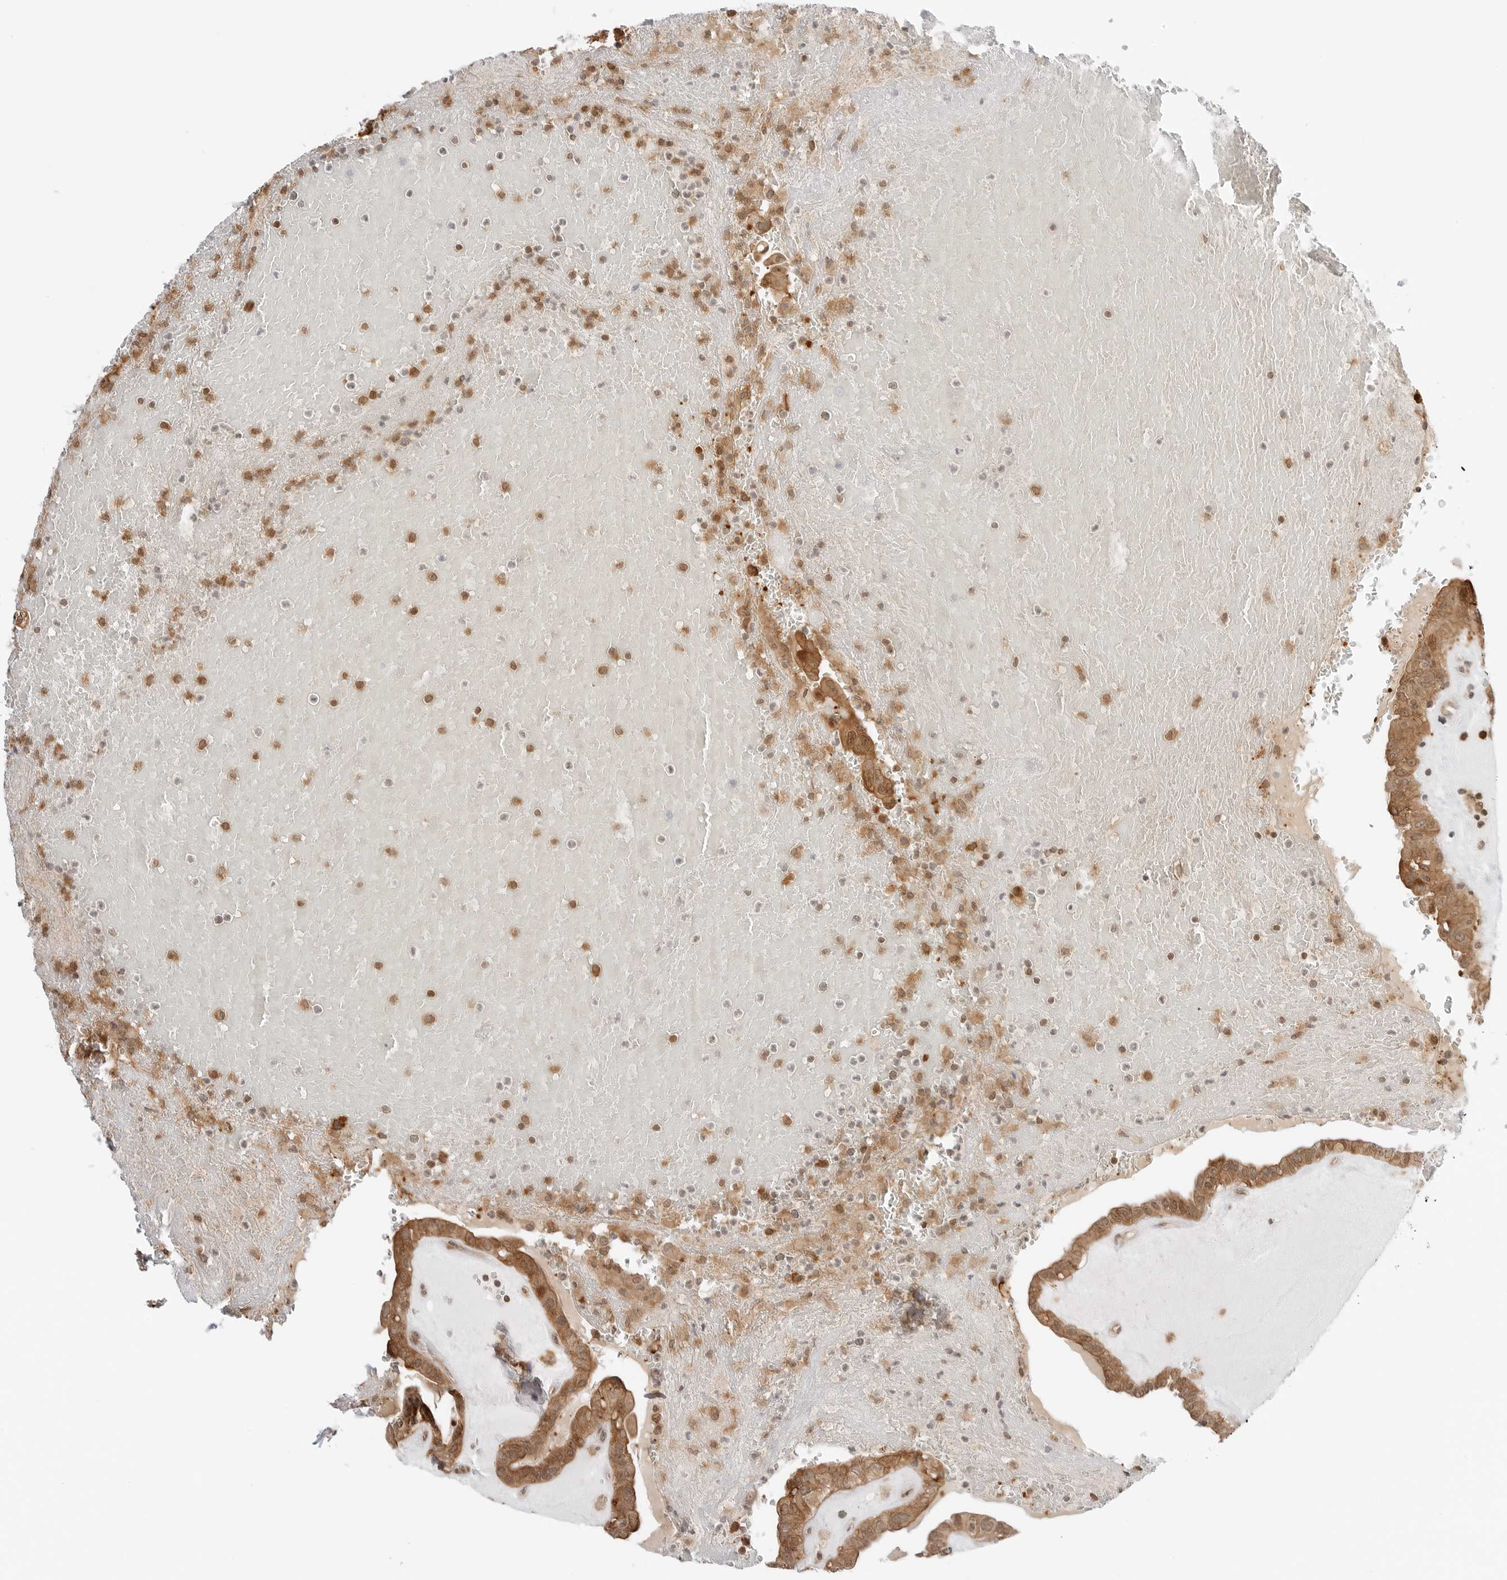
{"staining": {"intensity": "strong", "quantity": ">75%", "location": "cytoplasmic/membranous,nuclear"}, "tissue": "thyroid cancer", "cell_type": "Tumor cells", "image_type": "cancer", "snomed": [{"axis": "morphology", "description": "Papillary adenocarcinoma, NOS"}, {"axis": "topography", "description": "Thyroid gland"}], "caption": "IHC of human thyroid papillary adenocarcinoma displays high levels of strong cytoplasmic/membranous and nuclear expression in approximately >75% of tumor cells.", "gene": "NUDC", "patient": {"sex": "male", "age": 77}}